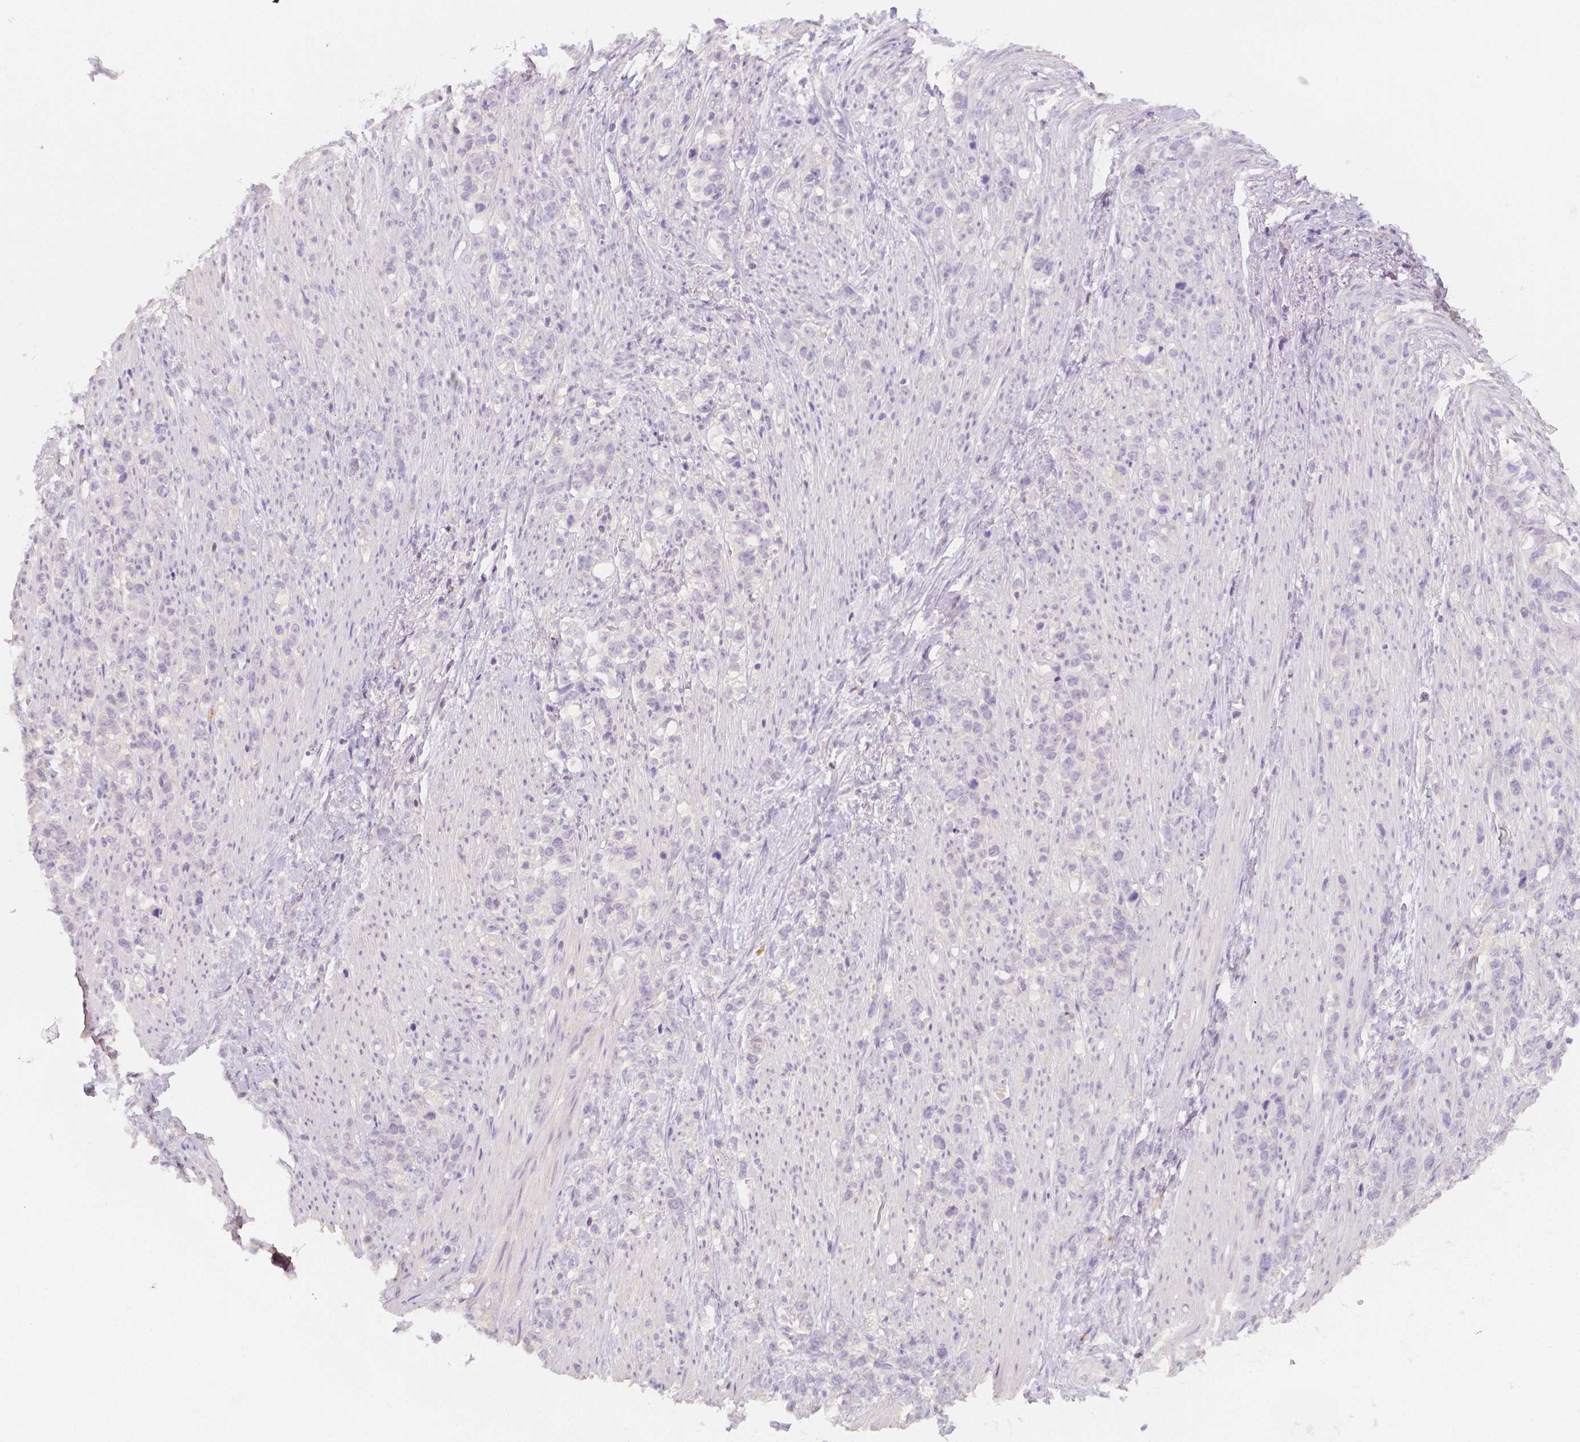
{"staining": {"intensity": "negative", "quantity": "none", "location": "none"}, "tissue": "stomach cancer", "cell_type": "Tumor cells", "image_type": "cancer", "snomed": [{"axis": "morphology", "description": "Adenocarcinoma, NOS"}, {"axis": "topography", "description": "Stomach, lower"}], "caption": "Stomach cancer (adenocarcinoma) stained for a protein using immunohistochemistry shows no positivity tumor cells.", "gene": "BATF", "patient": {"sex": "male", "age": 88}}